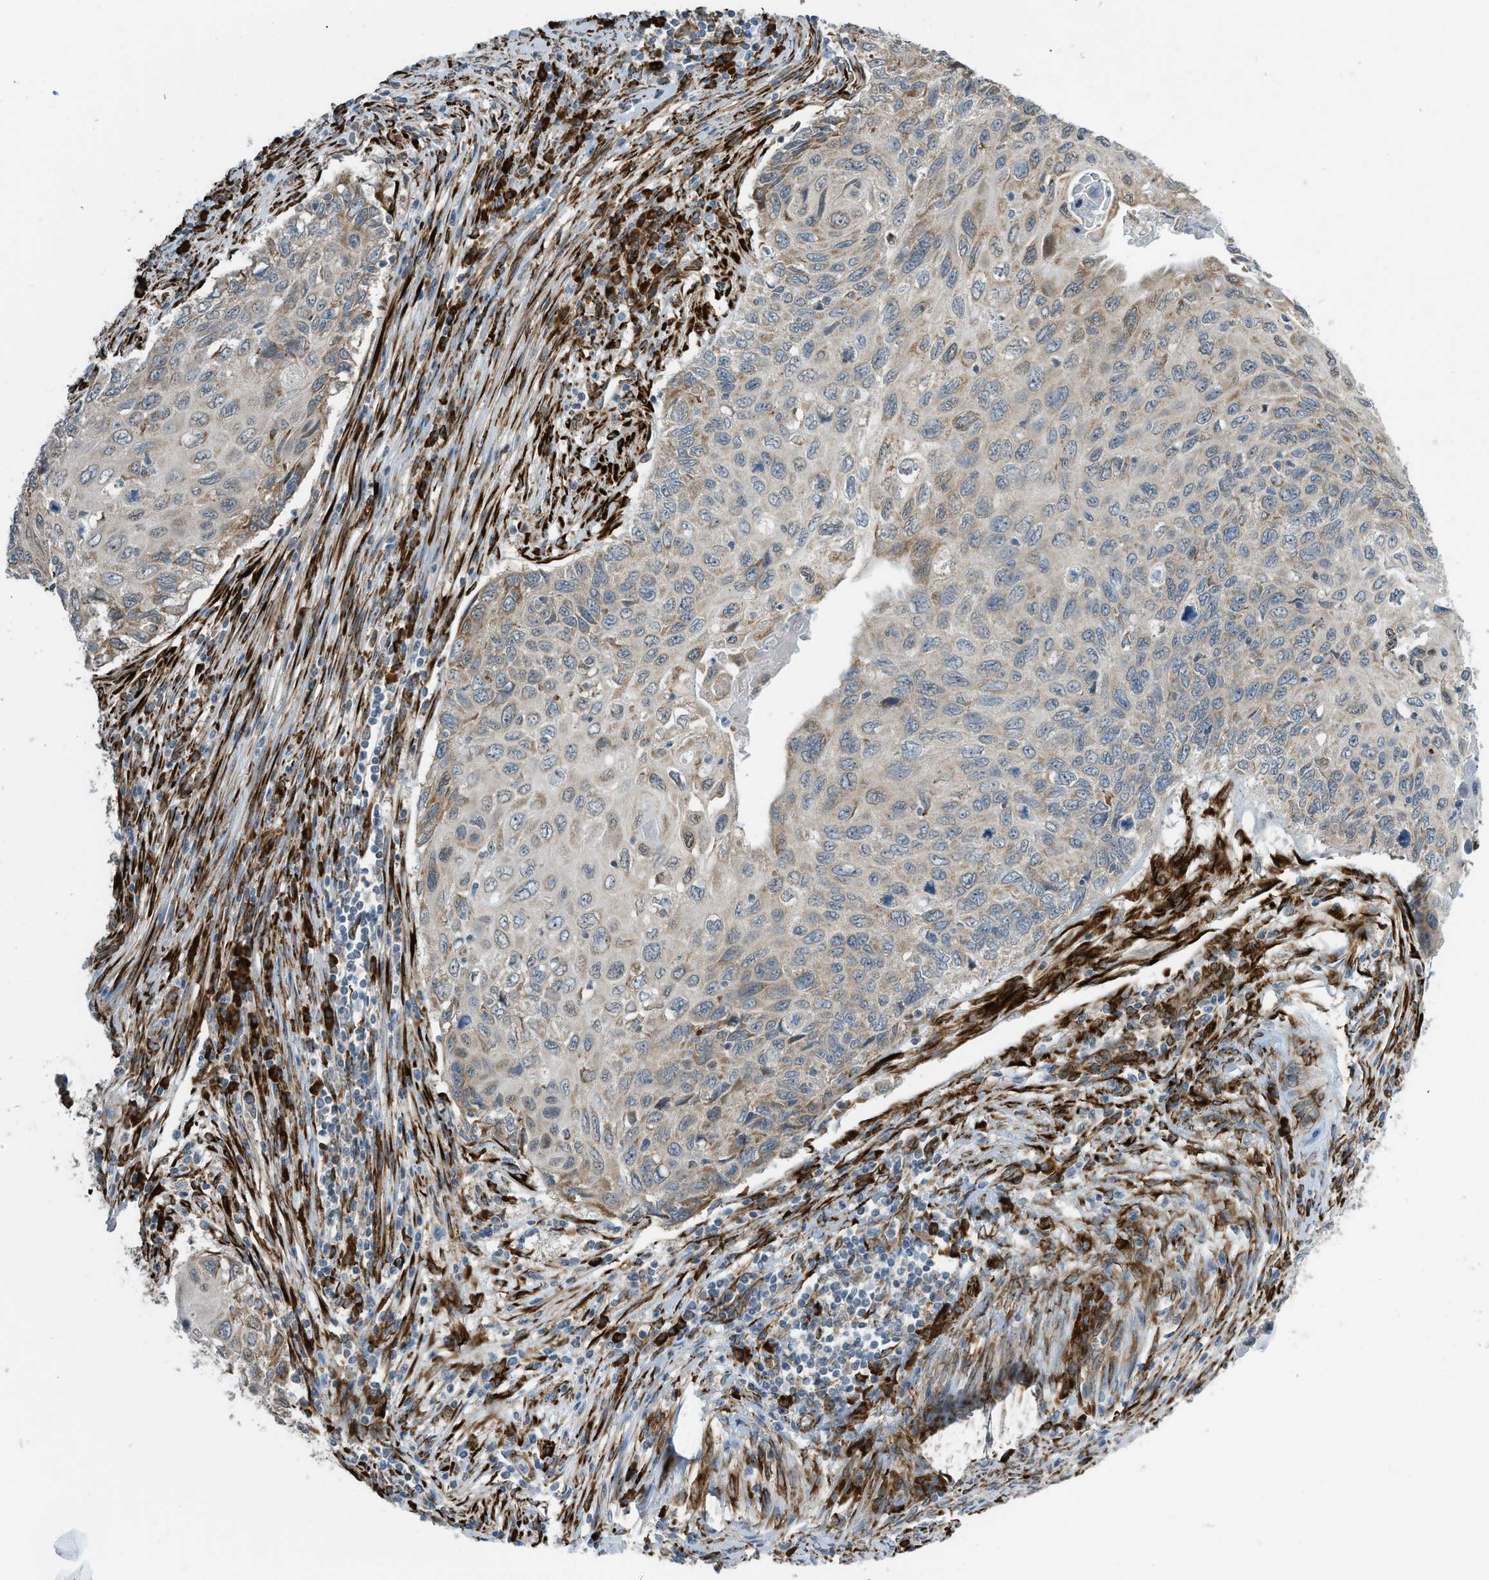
{"staining": {"intensity": "weak", "quantity": "<25%", "location": "cytoplasmic/membranous"}, "tissue": "cervical cancer", "cell_type": "Tumor cells", "image_type": "cancer", "snomed": [{"axis": "morphology", "description": "Squamous cell carcinoma, NOS"}, {"axis": "topography", "description": "Cervix"}], "caption": "A histopathology image of human cervical squamous cell carcinoma is negative for staining in tumor cells. The staining was performed using DAB to visualize the protein expression in brown, while the nuclei were stained in blue with hematoxylin (Magnification: 20x).", "gene": "ZBTB45", "patient": {"sex": "female", "age": 70}}